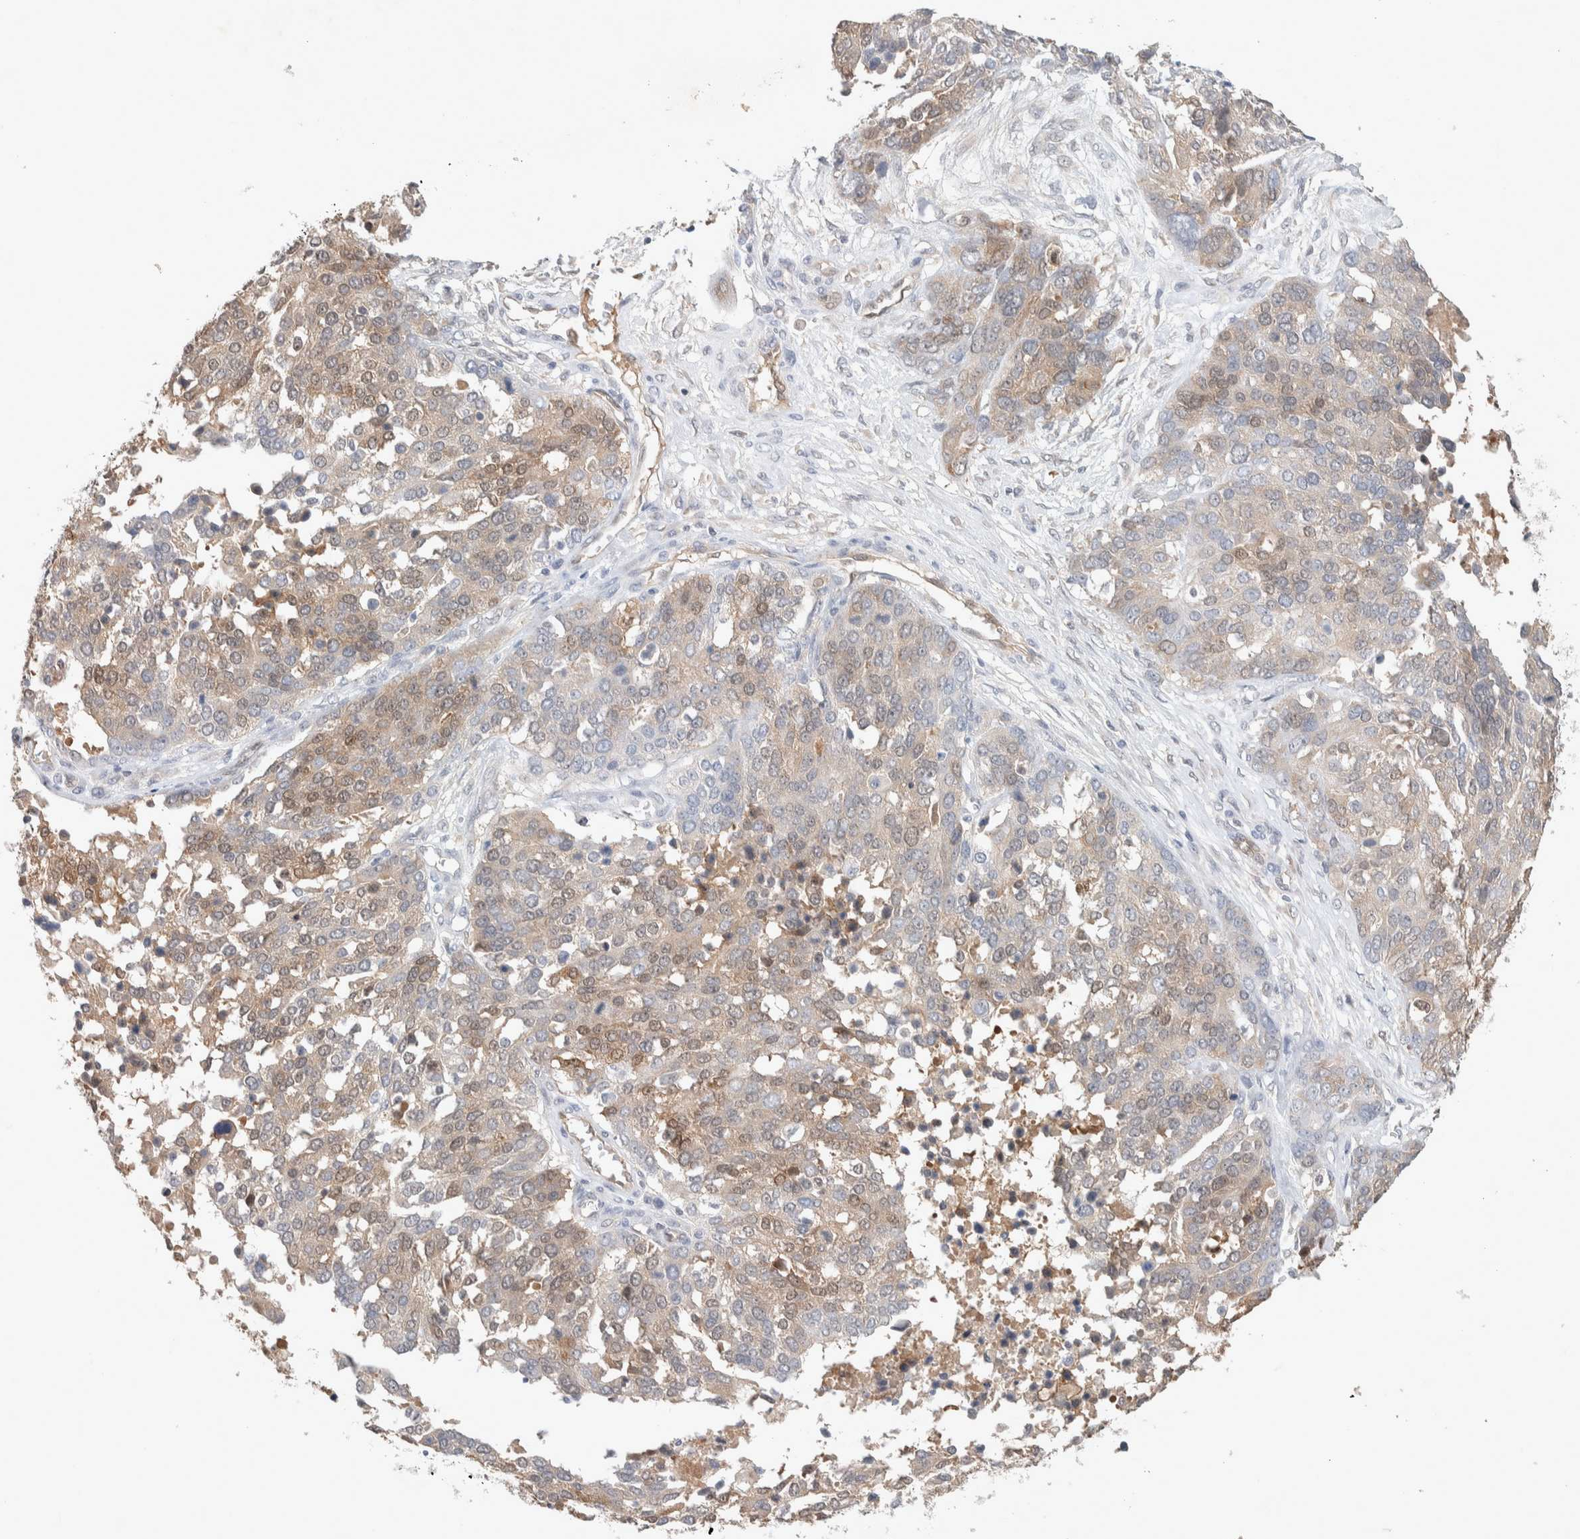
{"staining": {"intensity": "weak", "quantity": "25%-75%", "location": "cytoplasmic/membranous,nuclear"}, "tissue": "ovarian cancer", "cell_type": "Tumor cells", "image_type": "cancer", "snomed": [{"axis": "morphology", "description": "Cystadenocarcinoma, serous, NOS"}, {"axis": "topography", "description": "Ovary"}], "caption": "About 25%-75% of tumor cells in human ovarian cancer demonstrate weak cytoplasmic/membranous and nuclear protein expression as visualized by brown immunohistochemical staining.", "gene": "DEPTOR", "patient": {"sex": "female", "age": 44}}